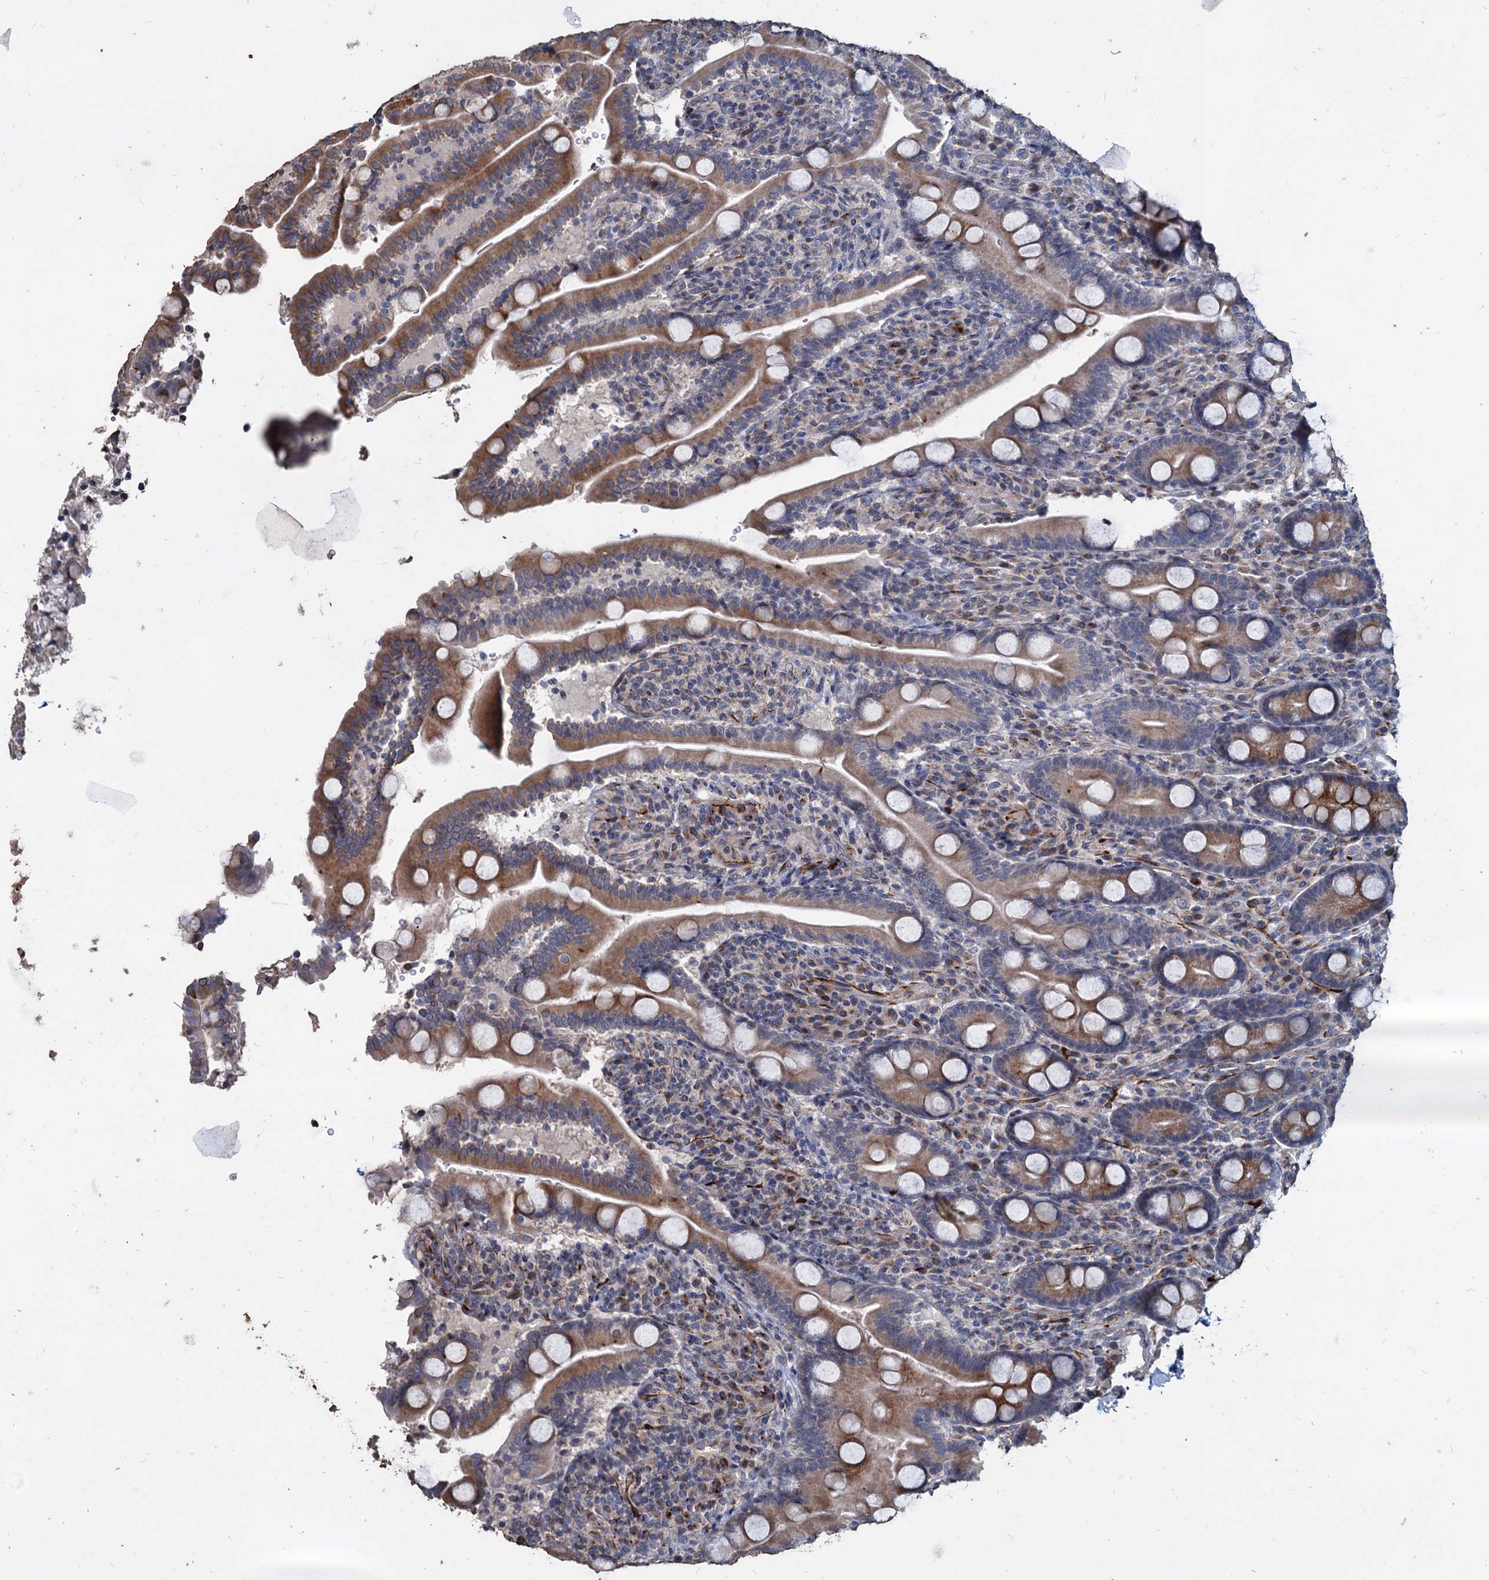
{"staining": {"intensity": "moderate", "quantity": ">75%", "location": "cytoplasmic/membranous"}, "tissue": "duodenum", "cell_type": "Glandular cells", "image_type": "normal", "snomed": [{"axis": "morphology", "description": "Normal tissue, NOS"}, {"axis": "topography", "description": "Duodenum"}], "caption": "Glandular cells show medium levels of moderate cytoplasmic/membranous positivity in about >75% of cells in unremarkable human duodenum.", "gene": "DEPDC4", "patient": {"sex": "male", "age": 35}}